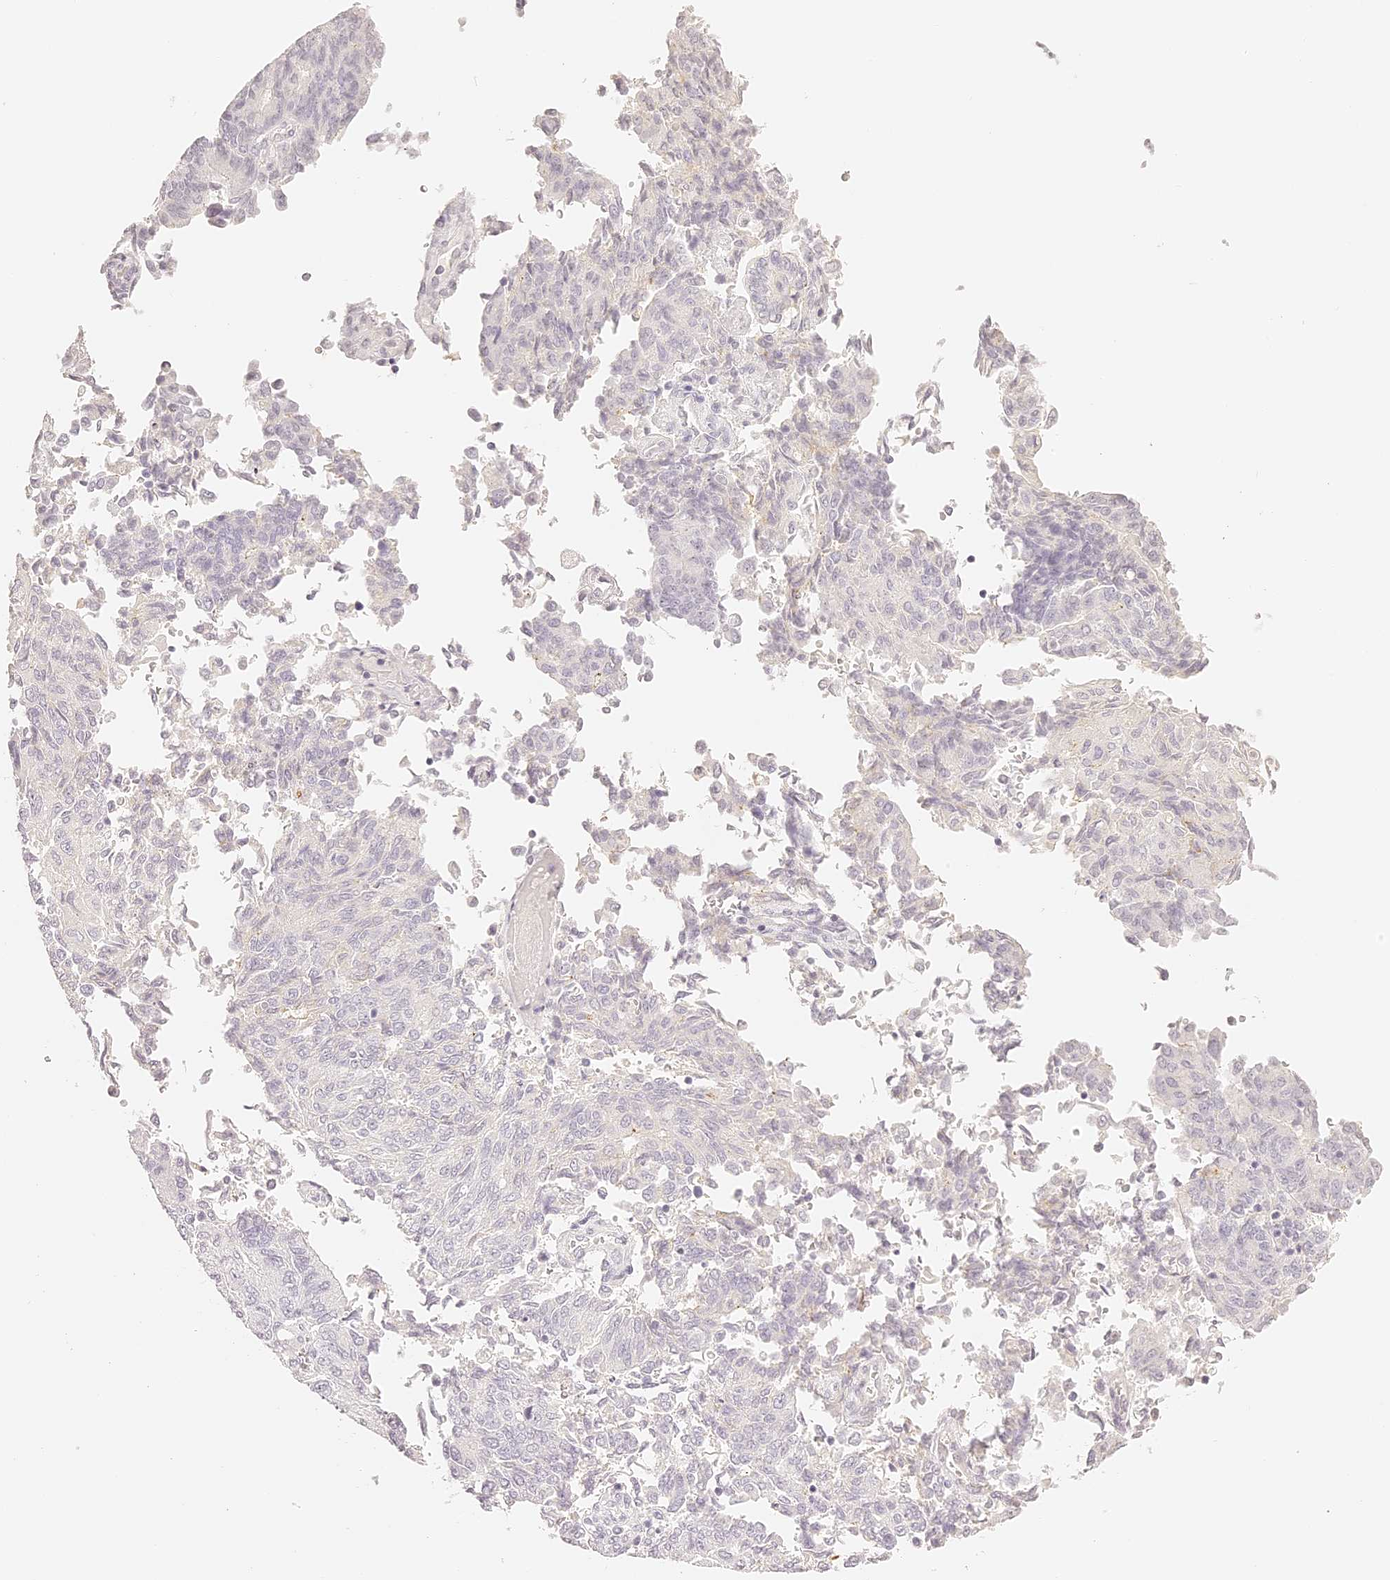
{"staining": {"intensity": "negative", "quantity": "none", "location": "none"}, "tissue": "endometrial cancer", "cell_type": "Tumor cells", "image_type": "cancer", "snomed": [{"axis": "morphology", "description": "Adenocarcinoma, NOS"}, {"axis": "topography", "description": "Endometrium"}], "caption": "DAB immunohistochemical staining of endometrial adenocarcinoma displays no significant positivity in tumor cells. (Brightfield microscopy of DAB IHC at high magnification).", "gene": "TRIM45", "patient": {"sex": "female", "age": 80}}